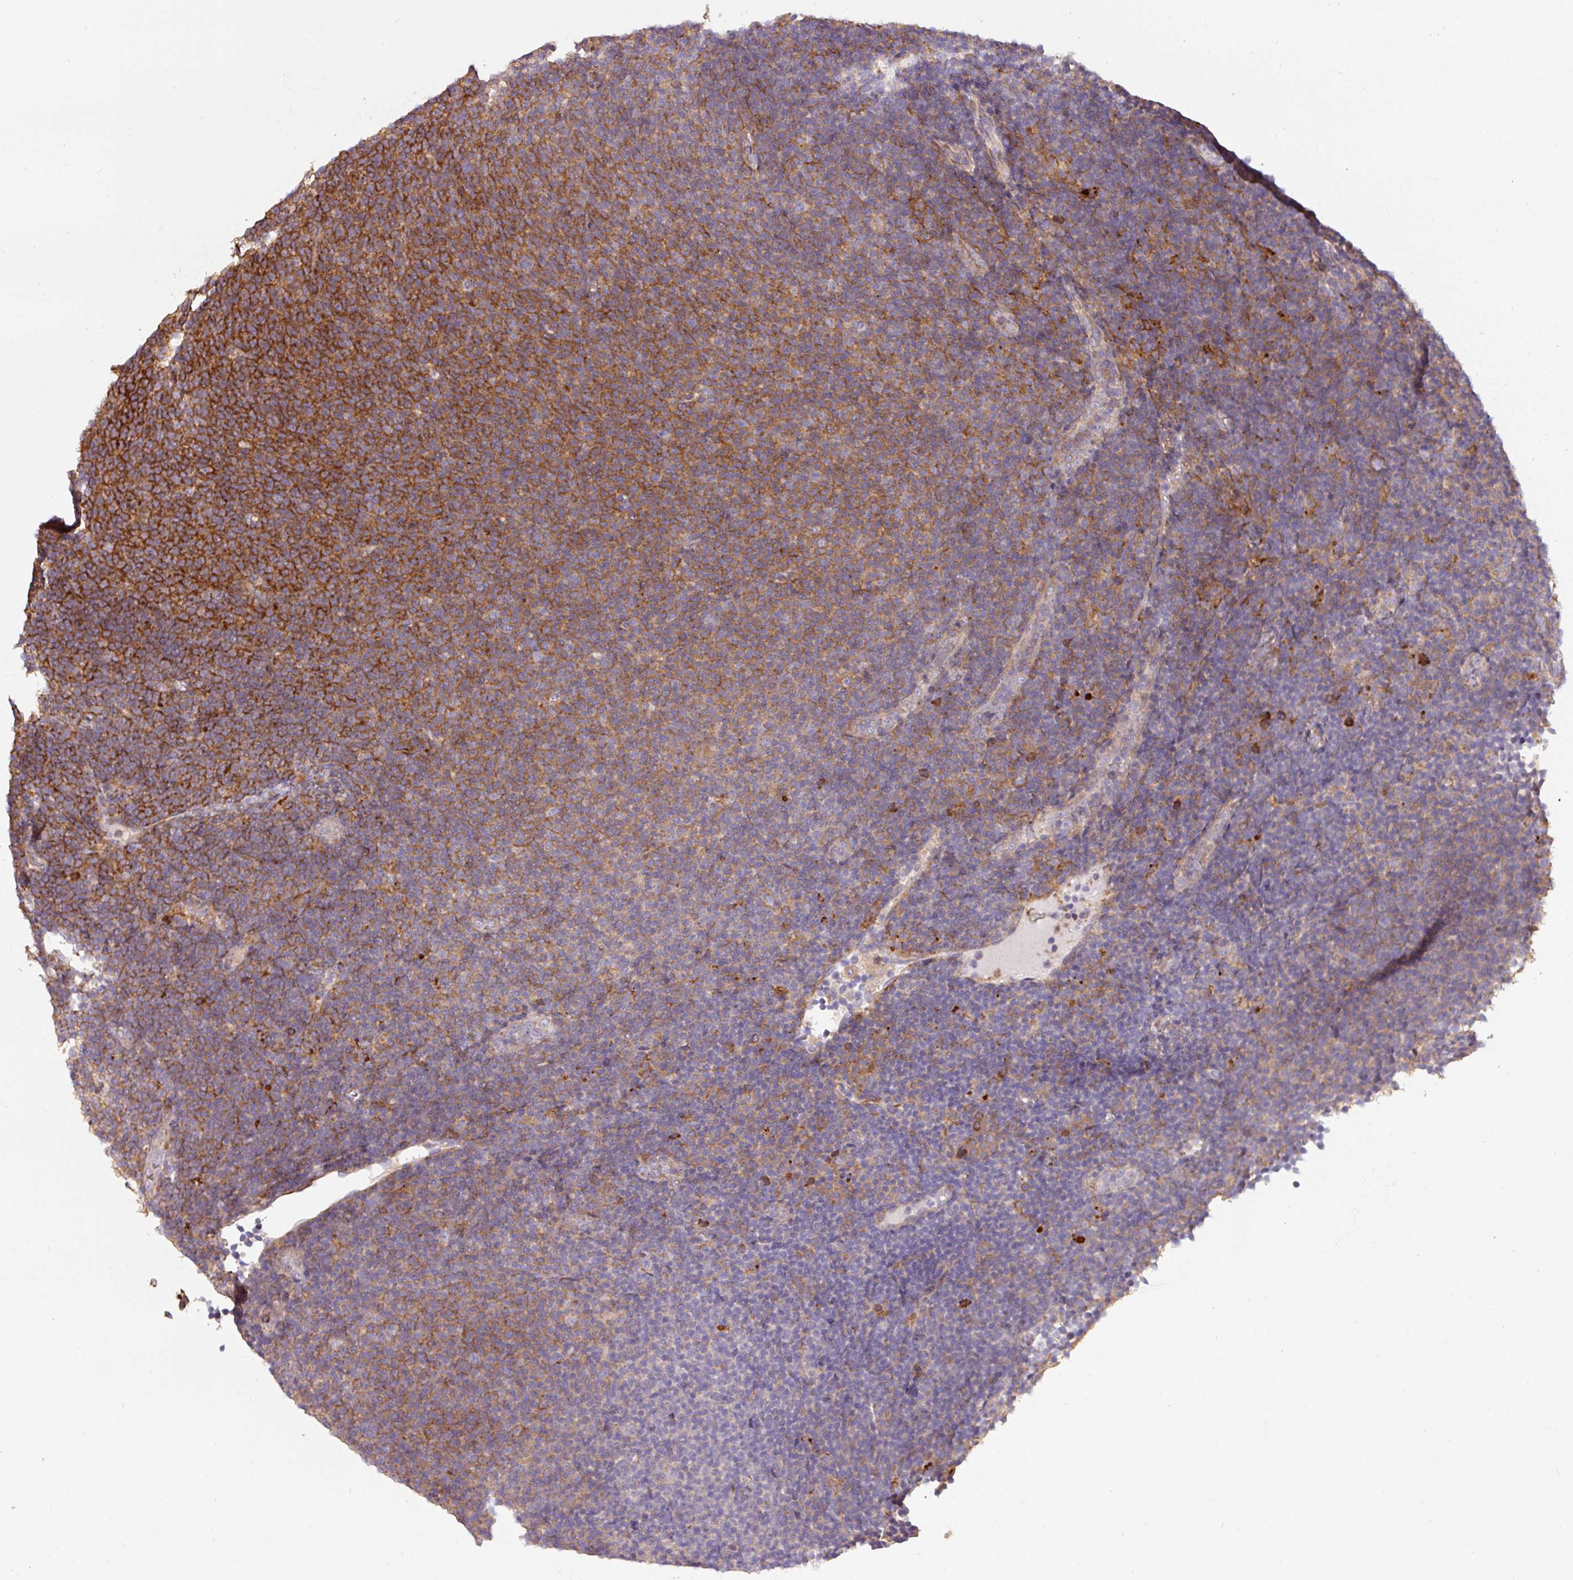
{"staining": {"intensity": "moderate", "quantity": "<25%", "location": "cytoplasmic/membranous"}, "tissue": "lymphoma", "cell_type": "Tumor cells", "image_type": "cancer", "snomed": [{"axis": "morphology", "description": "Malignant lymphoma, non-Hodgkin's type, Low grade"}, {"axis": "topography", "description": "Lymph node"}], "caption": "This image shows immunohistochemistry (IHC) staining of human lymphoma, with low moderate cytoplasmic/membranous positivity in approximately <25% of tumor cells.", "gene": "LRRC41", "patient": {"sex": "male", "age": 66}}